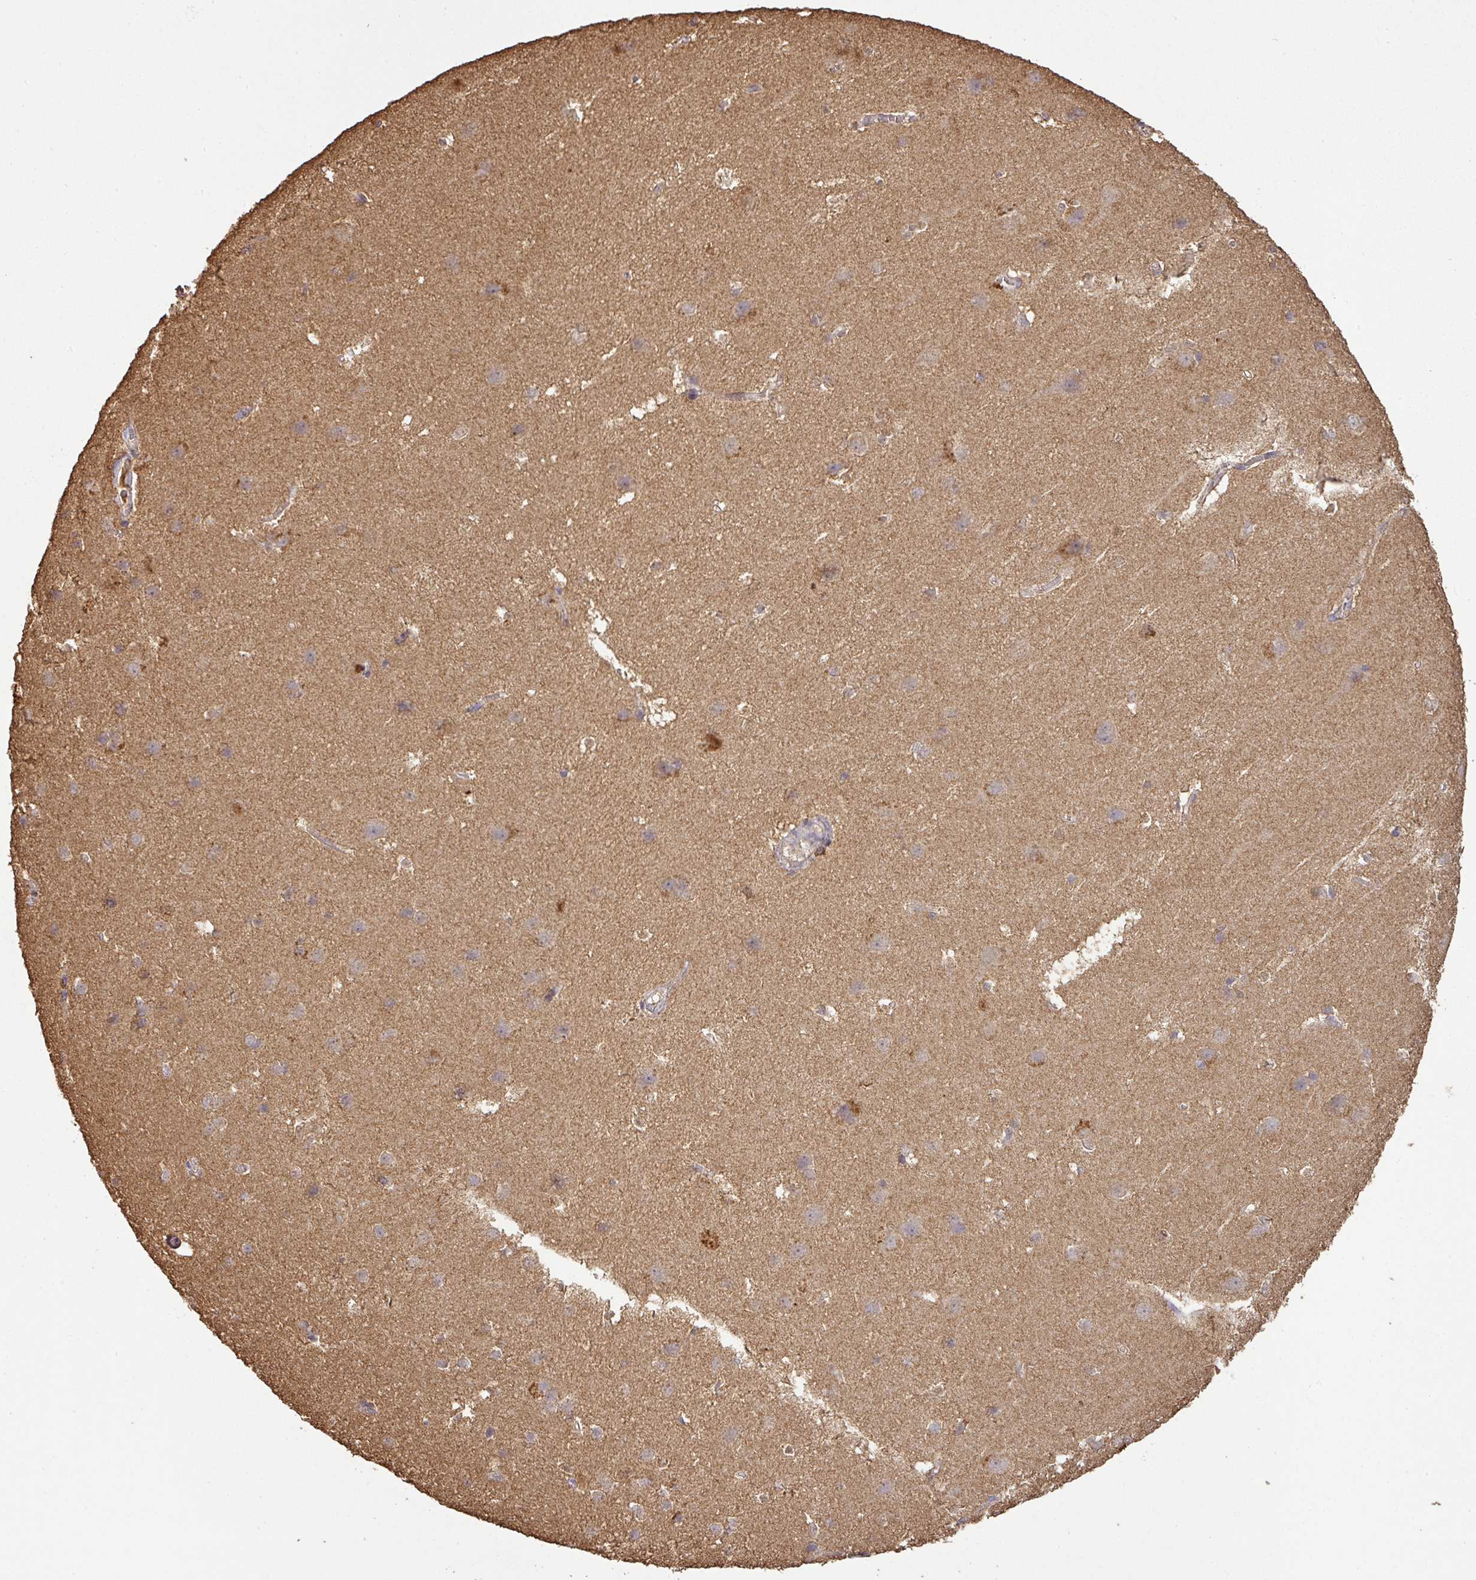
{"staining": {"intensity": "weak", "quantity": ">75%", "location": "cytoplasmic/membranous"}, "tissue": "cerebral cortex", "cell_type": "Endothelial cells", "image_type": "normal", "snomed": [{"axis": "morphology", "description": "Normal tissue, NOS"}, {"axis": "topography", "description": "Cerebral cortex"}], "caption": "A high-resolution histopathology image shows immunohistochemistry staining of benign cerebral cortex, which demonstrates weak cytoplasmic/membranous expression in about >75% of endothelial cells.", "gene": "ATAT1", "patient": {"sex": "male", "age": 37}}